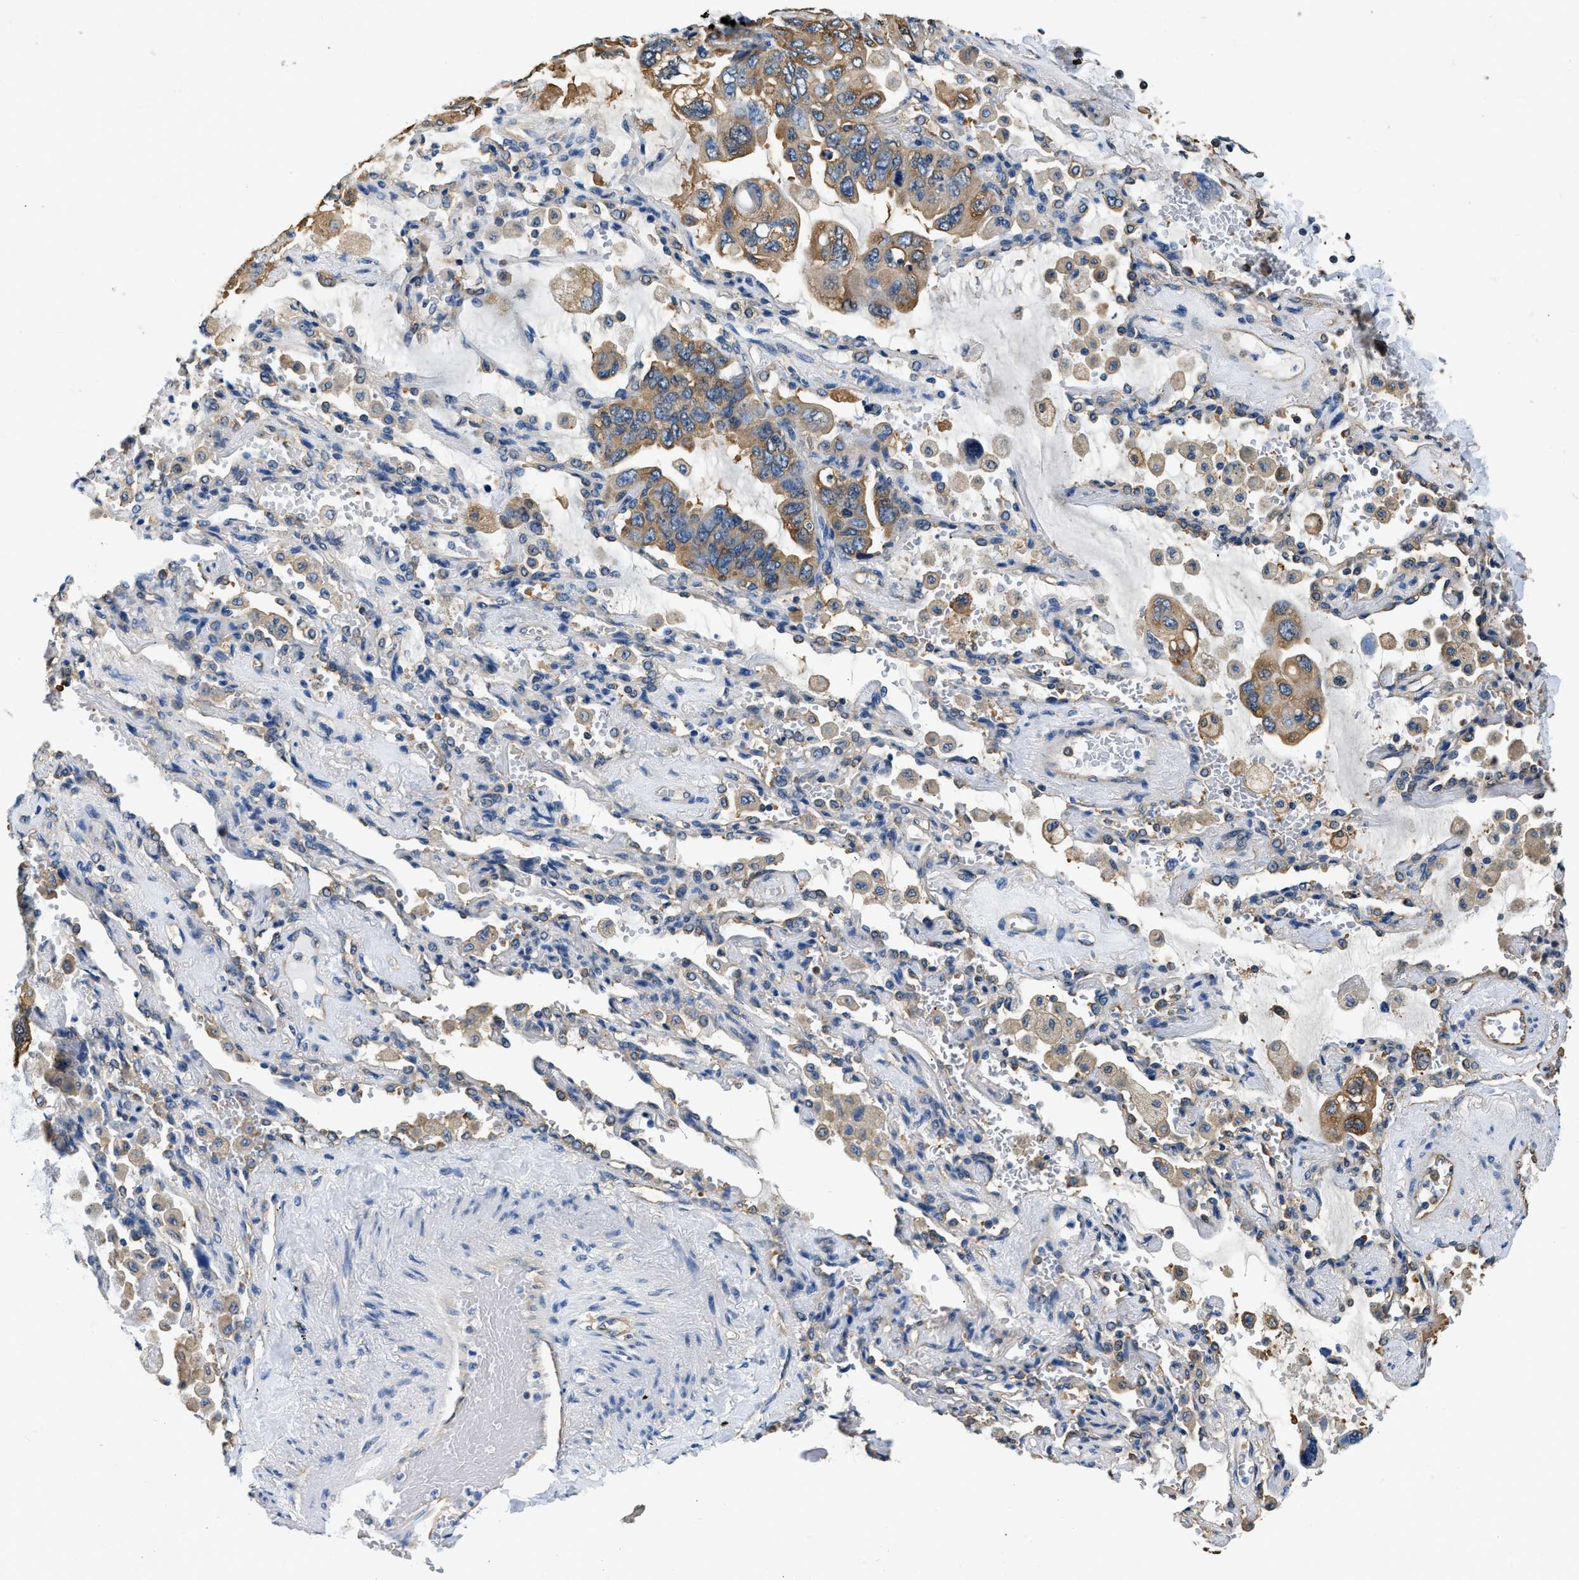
{"staining": {"intensity": "moderate", "quantity": ">75%", "location": "cytoplasmic/membranous"}, "tissue": "lung cancer", "cell_type": "Tumor cells", "image_type": "cancer", "snomed": [{"axis": "morphology", "description": "Squamous cell carcinoma, NOS"}, {"axis": "topography", "description": "Lung"}], "caption": "The photomicrograph exhibits staining of squamous cell carcinoma (lung), revealing moderate cytoplasmic/membranous protein staining (brown color) within tumor cells.", "gene": "PPP2R1B", "patient": {"sex": "female", "age": 73}}